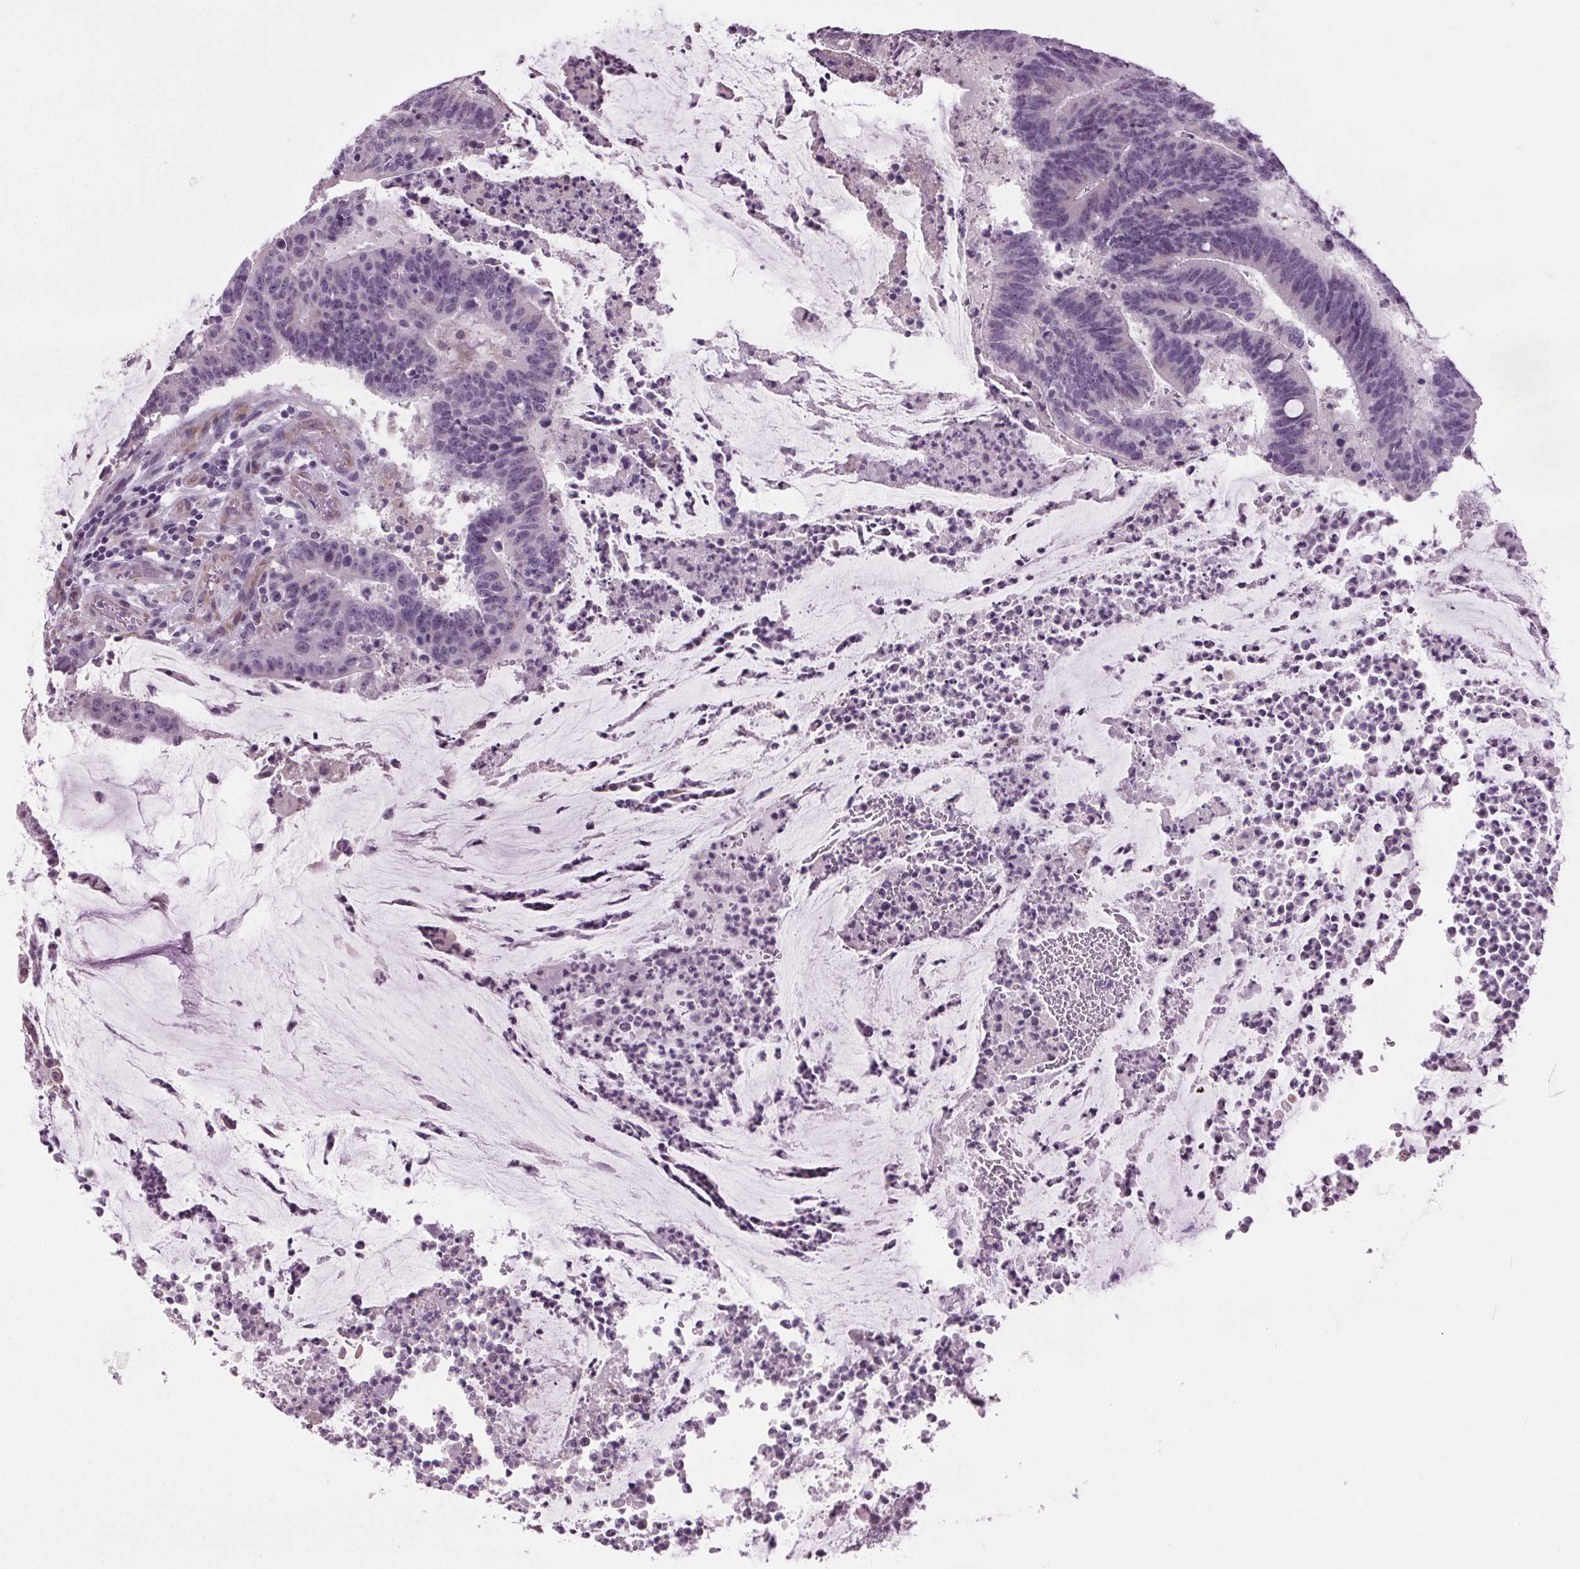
{"staining": {"intensity": "negative", "quantity": "none", "location": "none"}, "tissue": "colorectal cancer", "cell_type": "Tumor cells", "image_type": "cancer", "snomed": [{"axis": "morphology", "description": "Adenocarcinoma, NOS"}, {"axis": "topography", "description": "Colon"}], "caption": "Human colorectal adenocarcinoma stained for a protein using immunohistochemistry demonstrates no expression in tumor cells.", "gene": "BSDC1", "patient": {"sex": "female", "age": 43}}